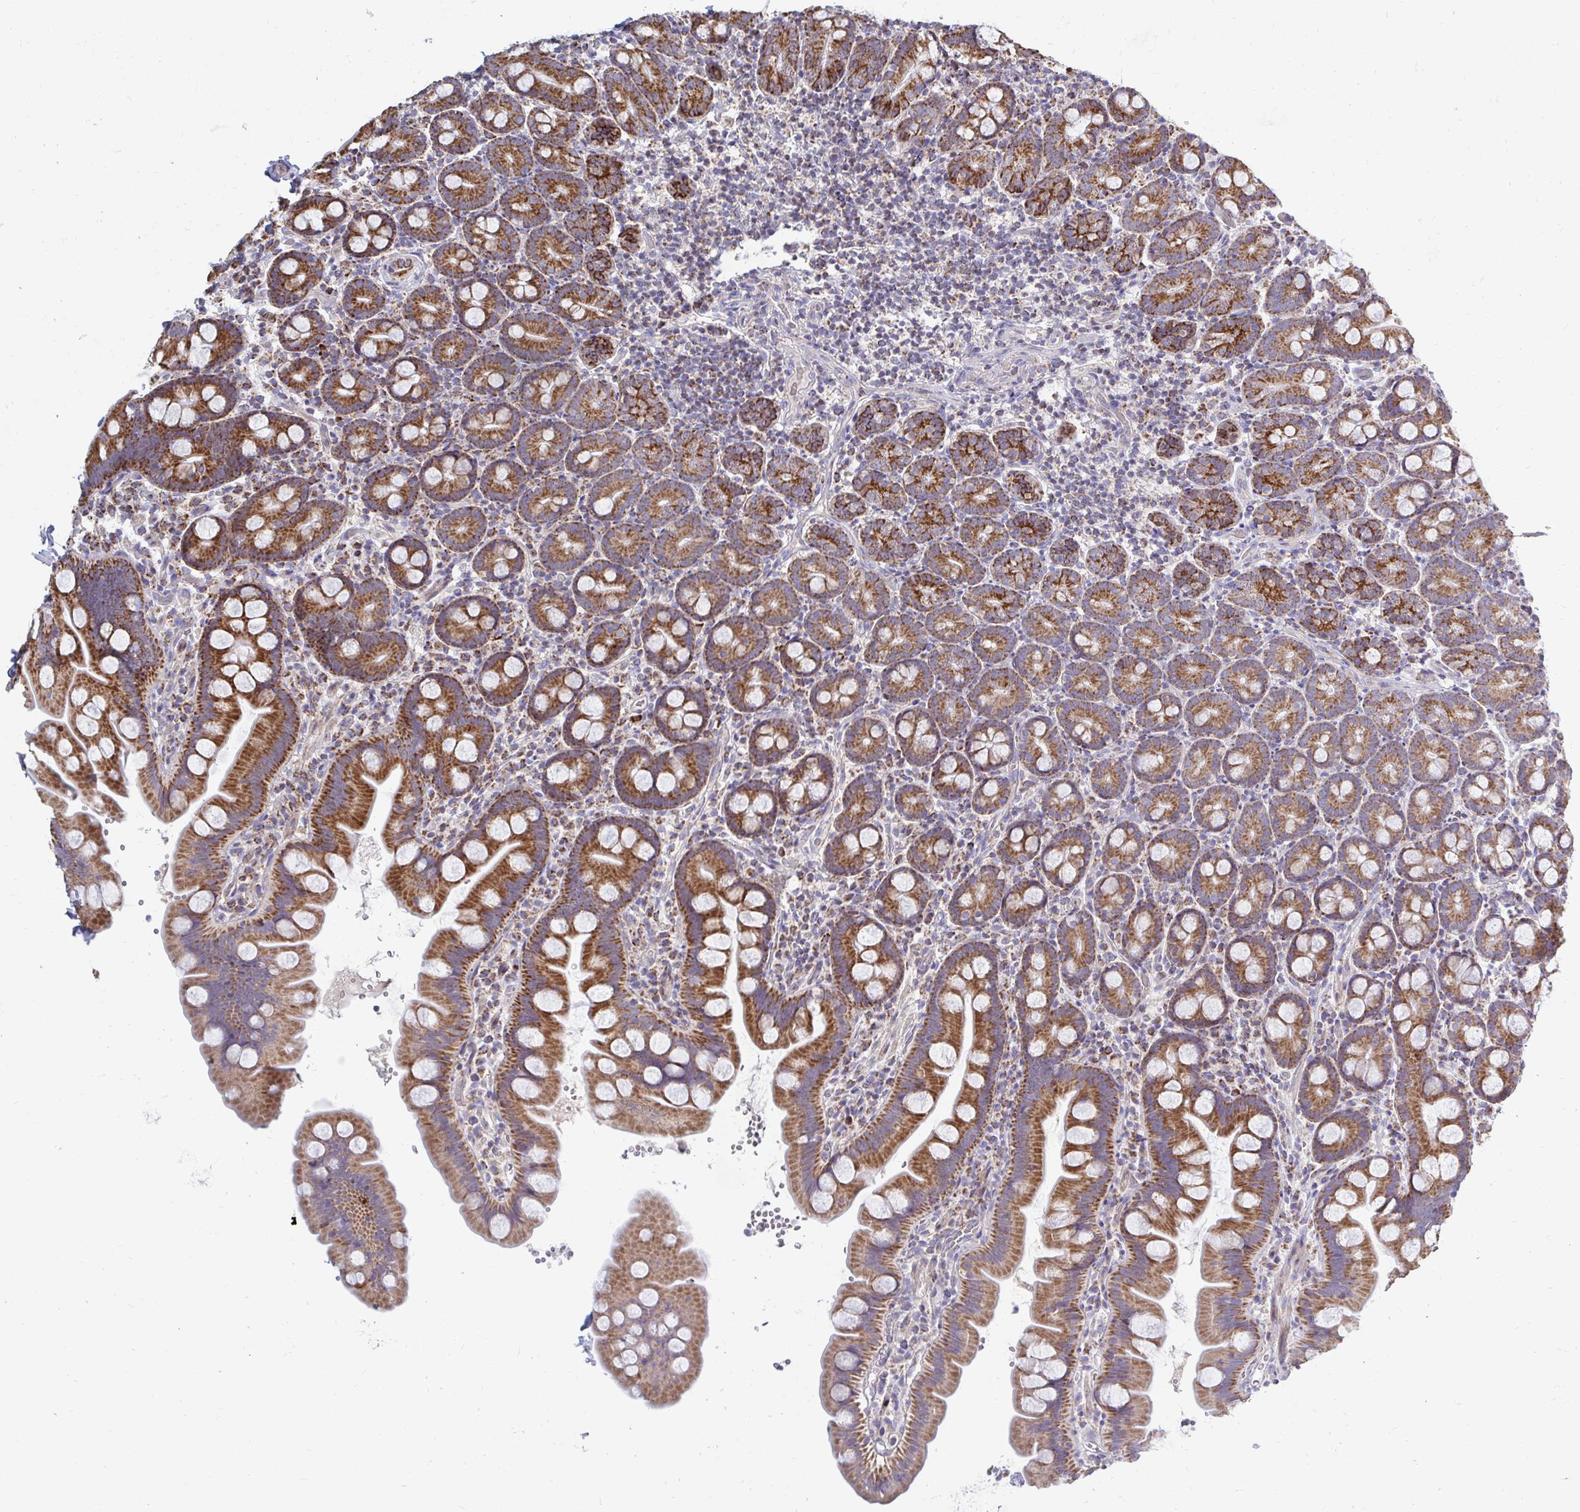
{"staining": {"intensity": "strong", "quantity": ">75%", "location": "cytoplasmic/membranous"}, "tissue": "small intestine", "cell_type": "Glandular cells", "image_type": "normal", "snomed": [{"axis": "morphology", "description": "Normal tissue, NOS"}, {"axis": "topography", "description": "Small intestine"}], "caption": "This is a micrograph of IHC staining of normal small intestine, which shows strong positivity in the cytoplasmic/membranous of glandular cells.", "gene": "OR10R2", "patient": {"sex": "female", "age": 68}}